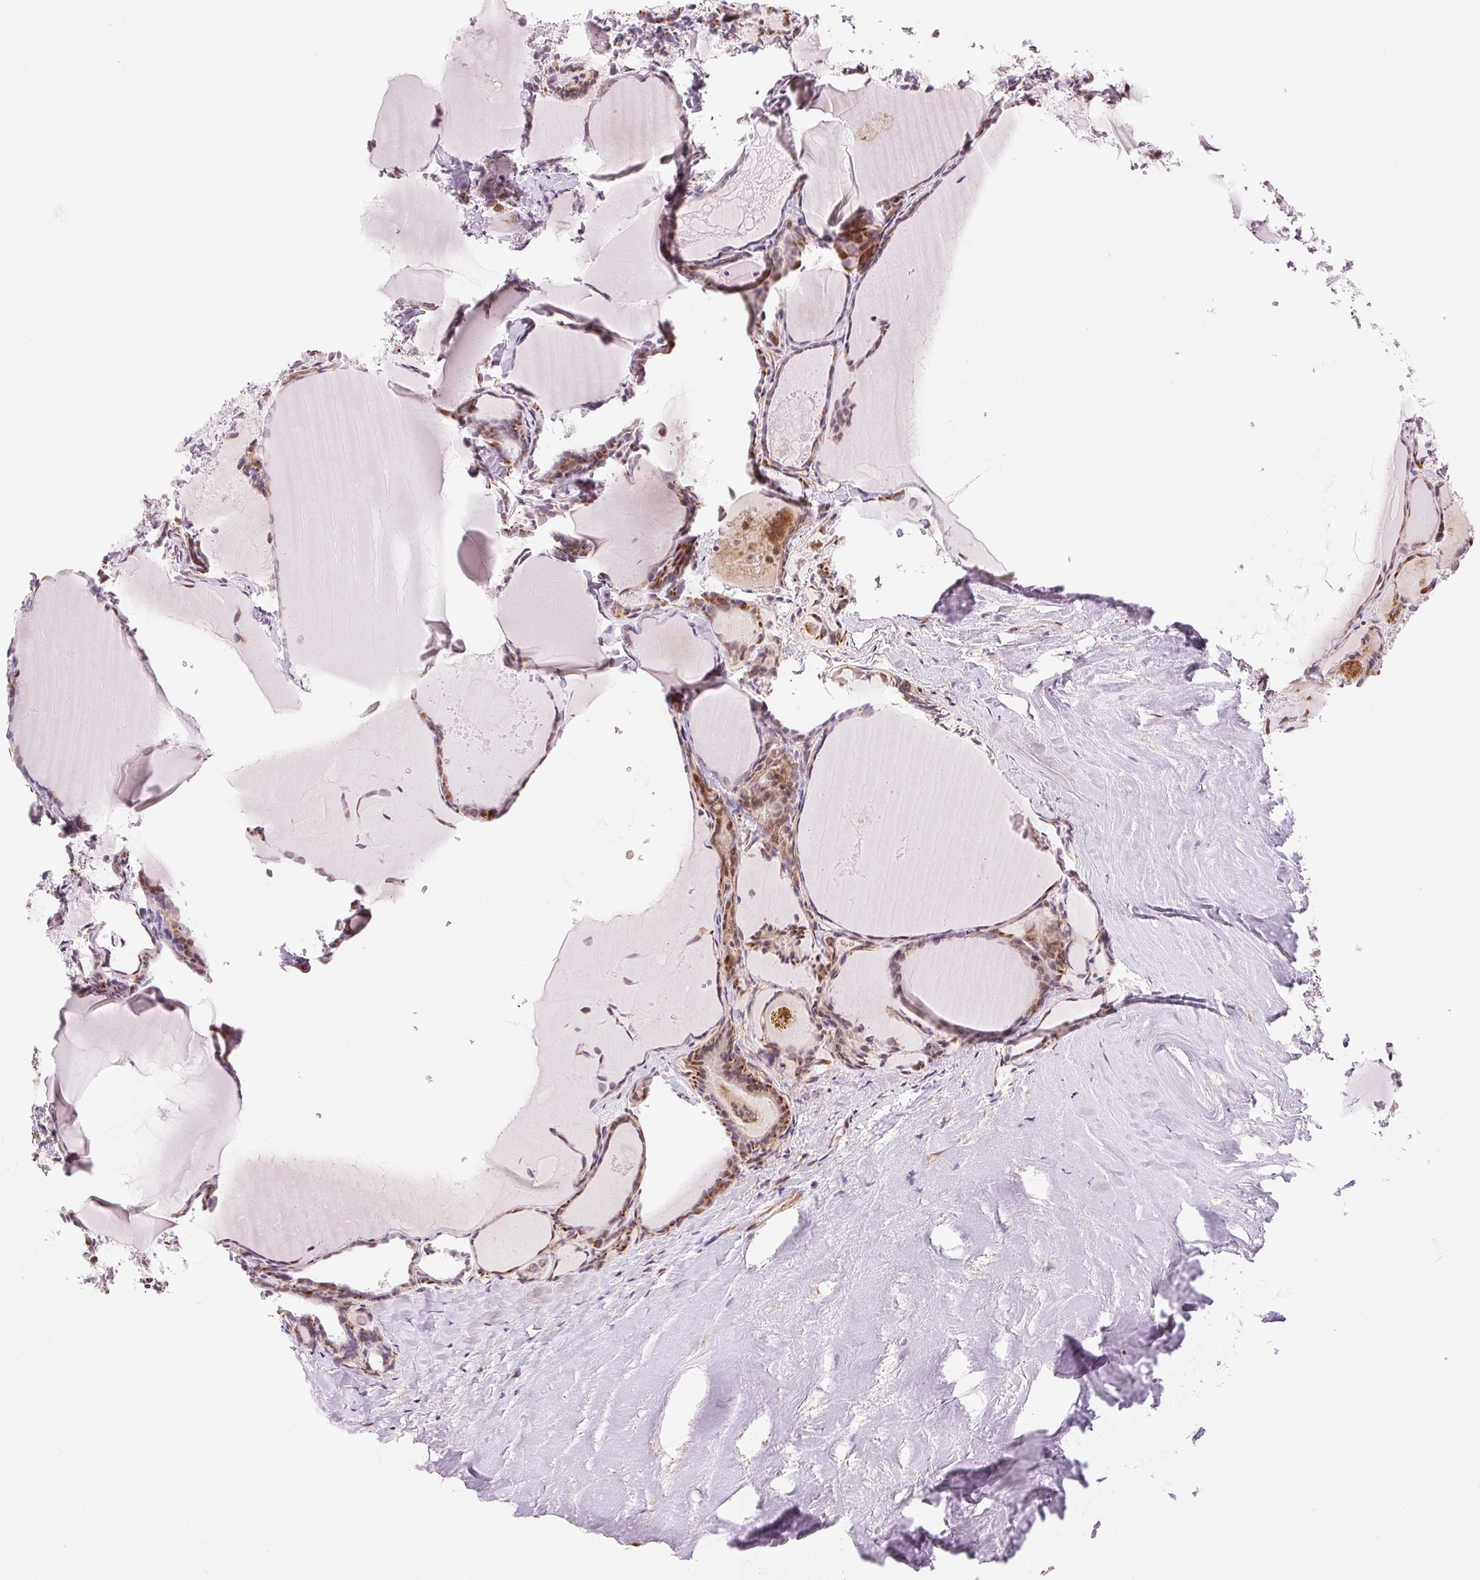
{"staining": {"intensity": "strong", "quantity": "25%-75%", "location": "cytoplasmic/membranous"}, "tissue": "thyroid cancer", "cell_type": "Tumor cells", "image_type": "cancer", "snomed": [{"axis": "morphology", "description": "Papillary adenocarcinoma, NOS"}, {"axis": "topography", "description": "Thyroid gland"}], "caption": "An image of thyroid cancer (papillary adenocarcinoma) stained for a protein demonstrates strong cytoplasmic/membranous brown staining in tumor cells.", "gene": "GYG2", "patient": {"sex": "female", "age": 46}}